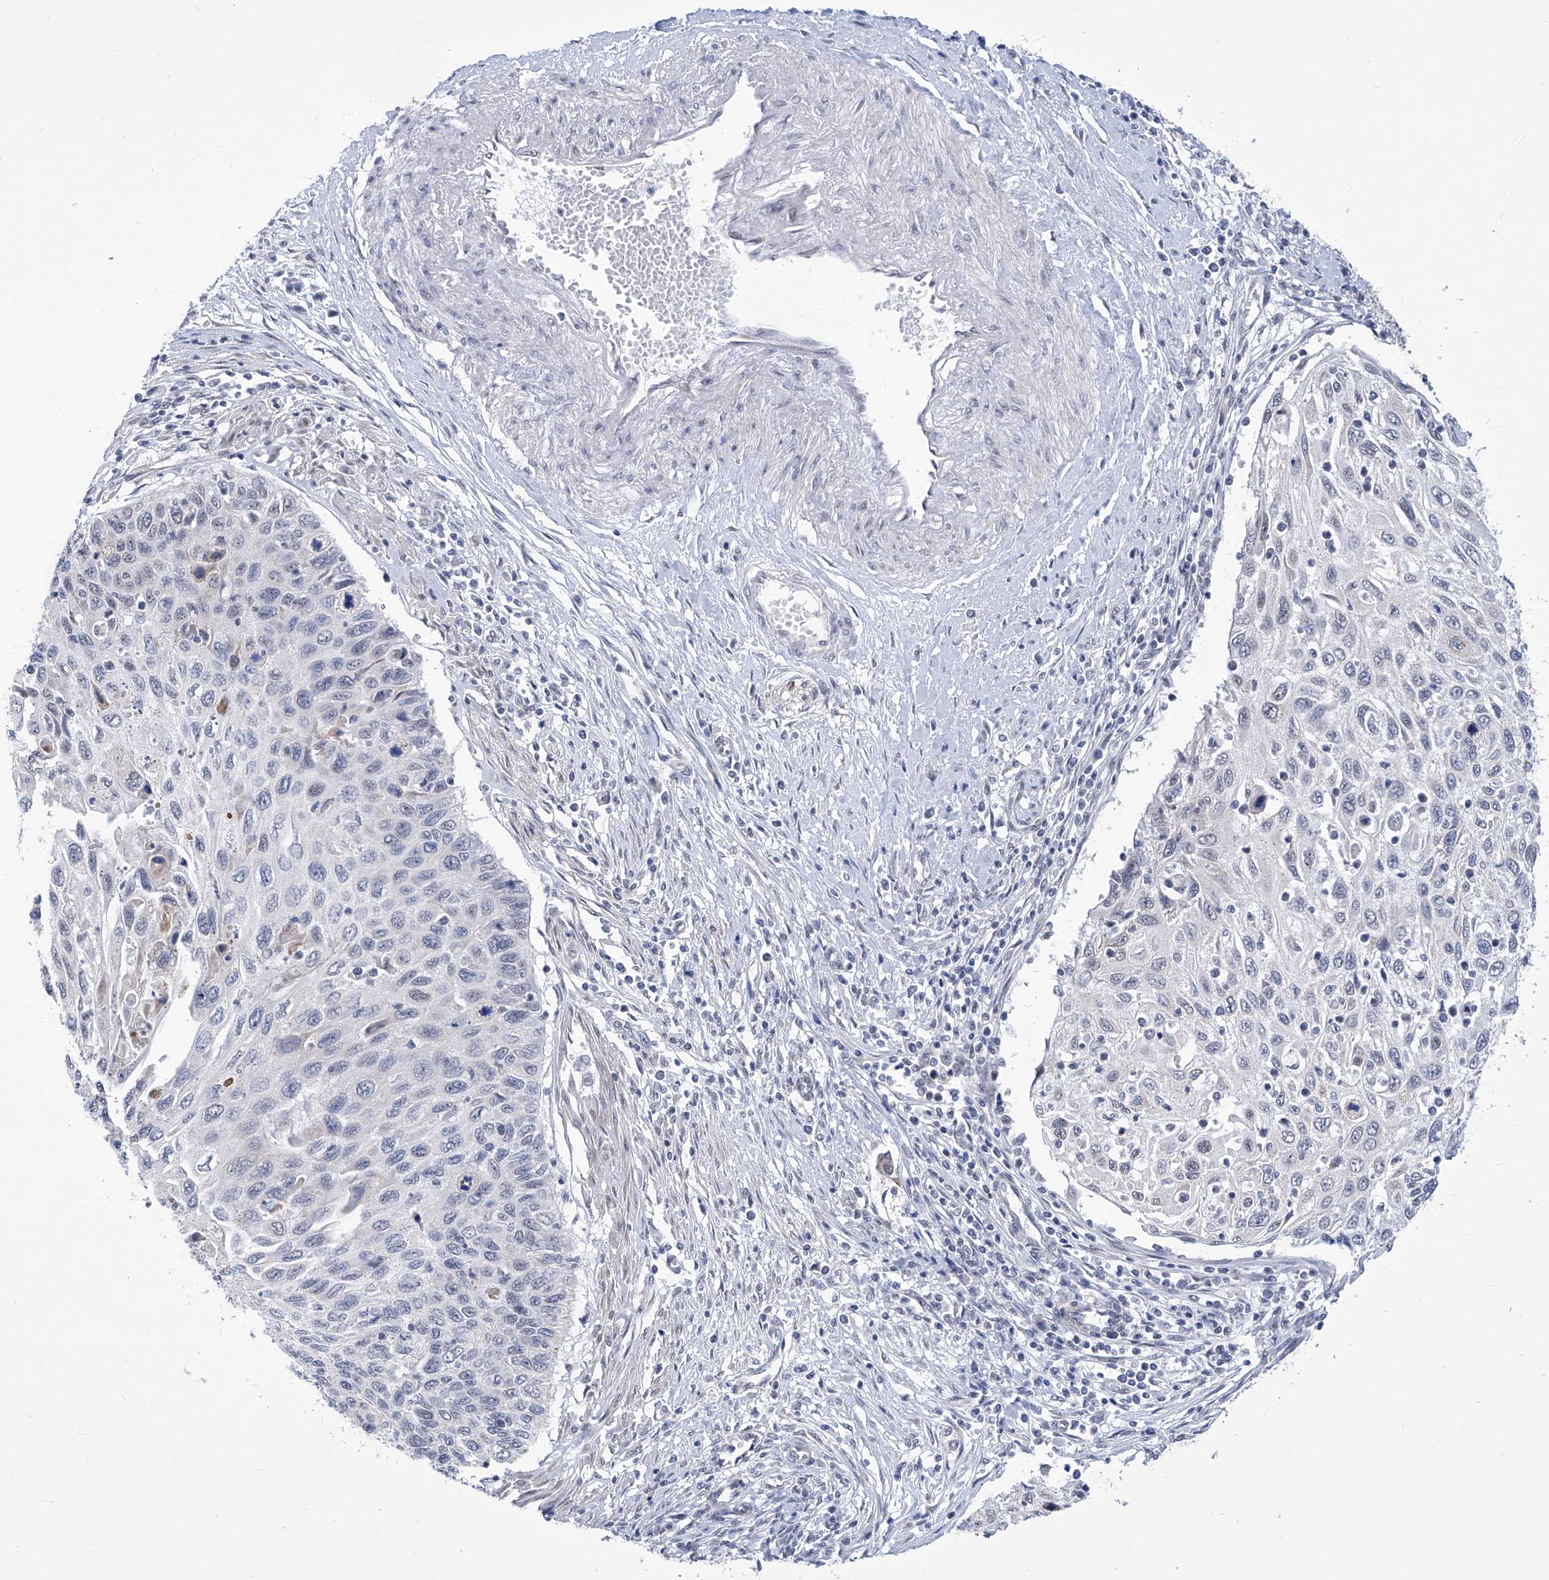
{"staining": {"intensity": "negative", "quantity": "none", "location": "none"}, "tissue": "cervical cancer", "cell_type": "Tumor cells", "image_type": "cancer", "snomed": [{"axis": "morphology", "description": "Squamous cell carcinoma, NOS"}, {"axis": "topography", "description": "Cervix"}], "caption": "Tumor cells are negative for protein expression in human cervical squamous cell carcinoma. The staining was performed using DAB (3,3'-diaminobenzidine) to visualize the protein expression in brown, while the nuclei were stained in blue with hematoxylin (Magnification: 20x).", "gene": "SART1", "patient": {"sex": "female", "age": 70}}